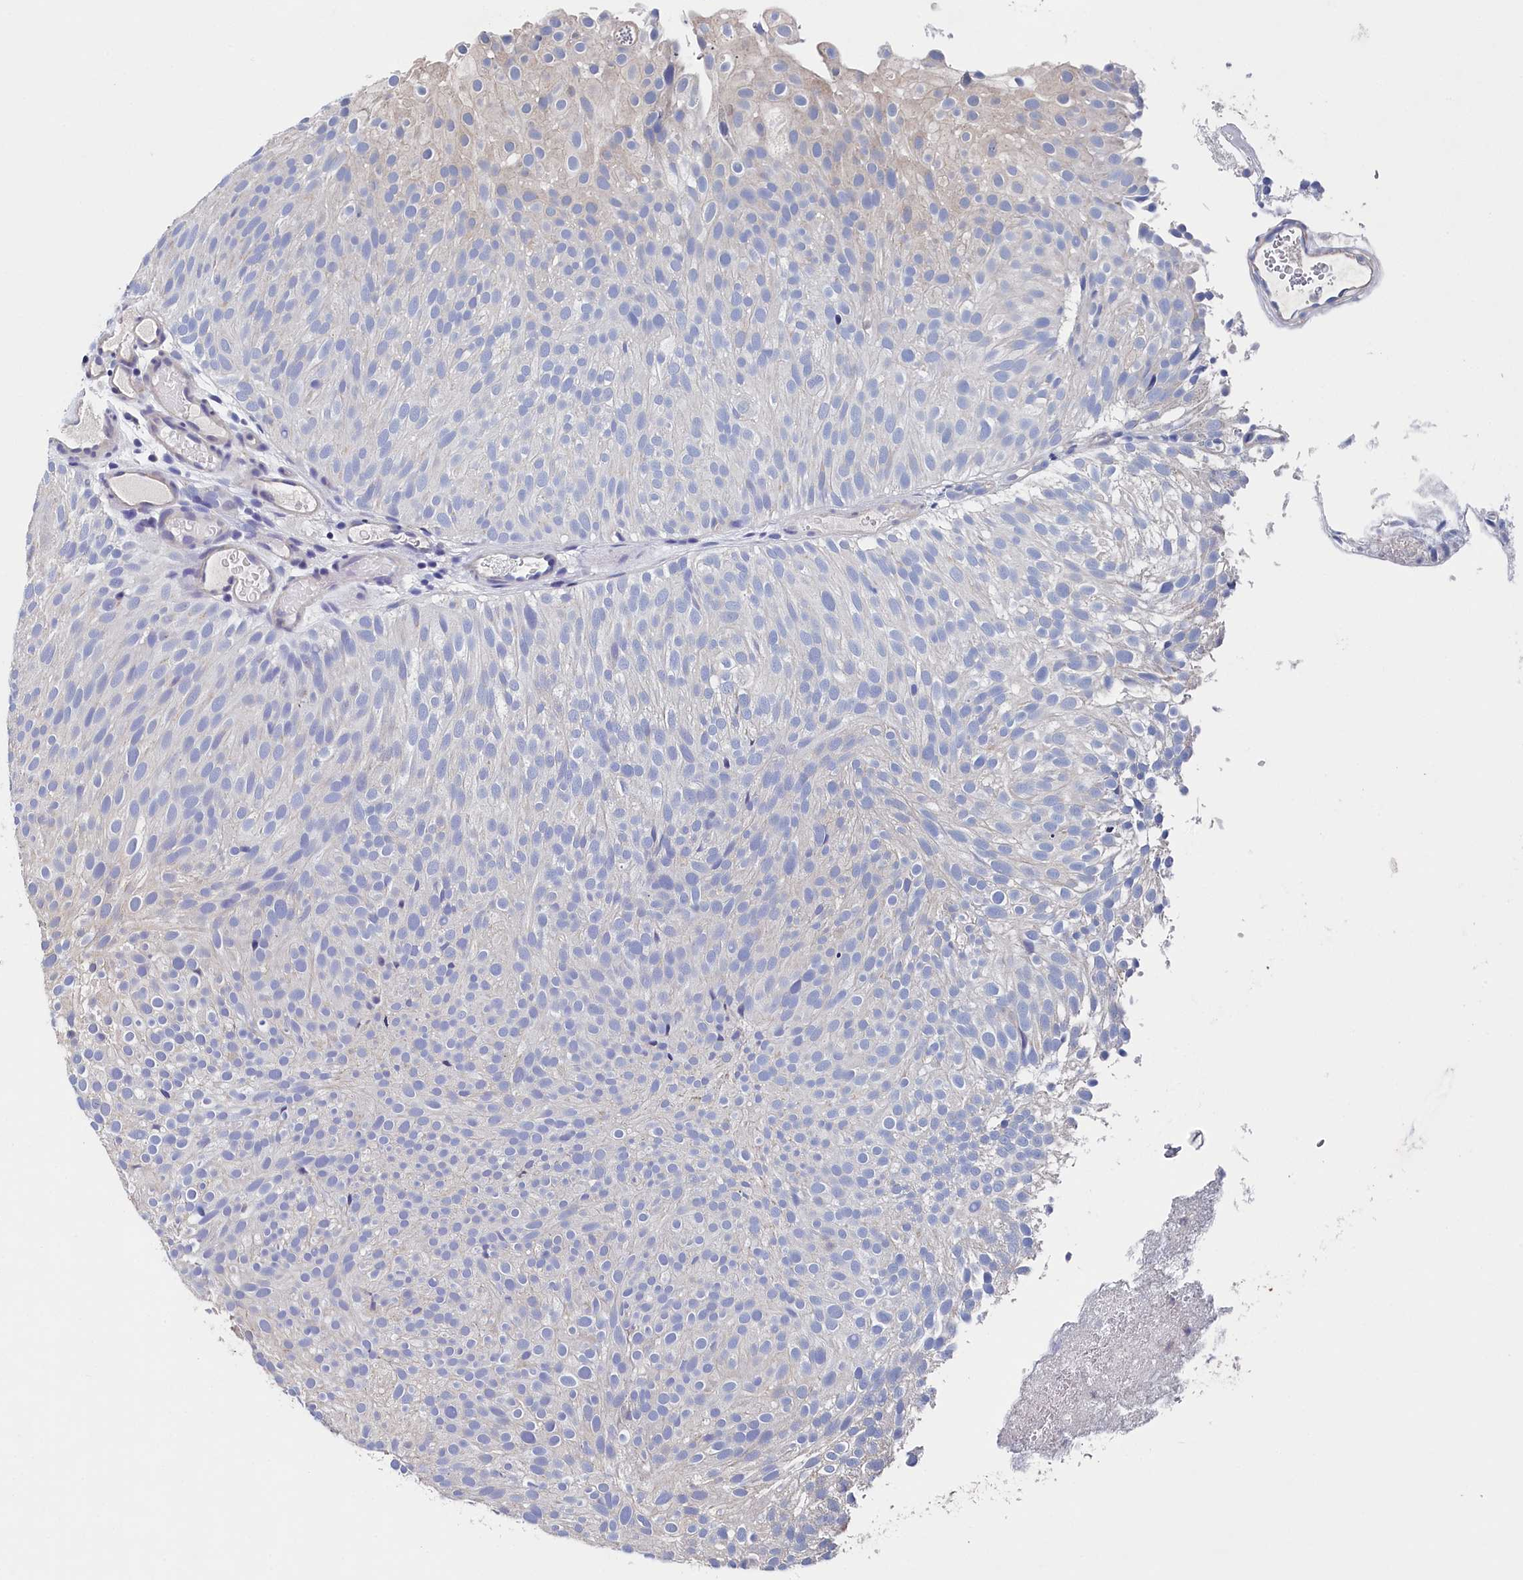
{"staining": {"intensity": "weak", "quantity": "<25%", "location": "cytoplasmic/membranous"}, "tissue": "urothelial cancer", "cell_type": "Tumor cells", "image_type": "cancer", "snomed": [{"axis": "morphology", "description": "Urothelial carcinoma, Low grade"}, {"axis": "topography", "description": "Urinary bladder"}], "caption": "Immunohistochemistry histopathology image of neoplastic tissue: urothelial cancer stained with DAB (3,3'-diaminobenzidine) demonstrates no significant protein expression in tumor cells. (DAB immunohistochemistry (IHC), high magnification).", "gene": "BHMT", "patient": {"sex": "male", "age": 78}}